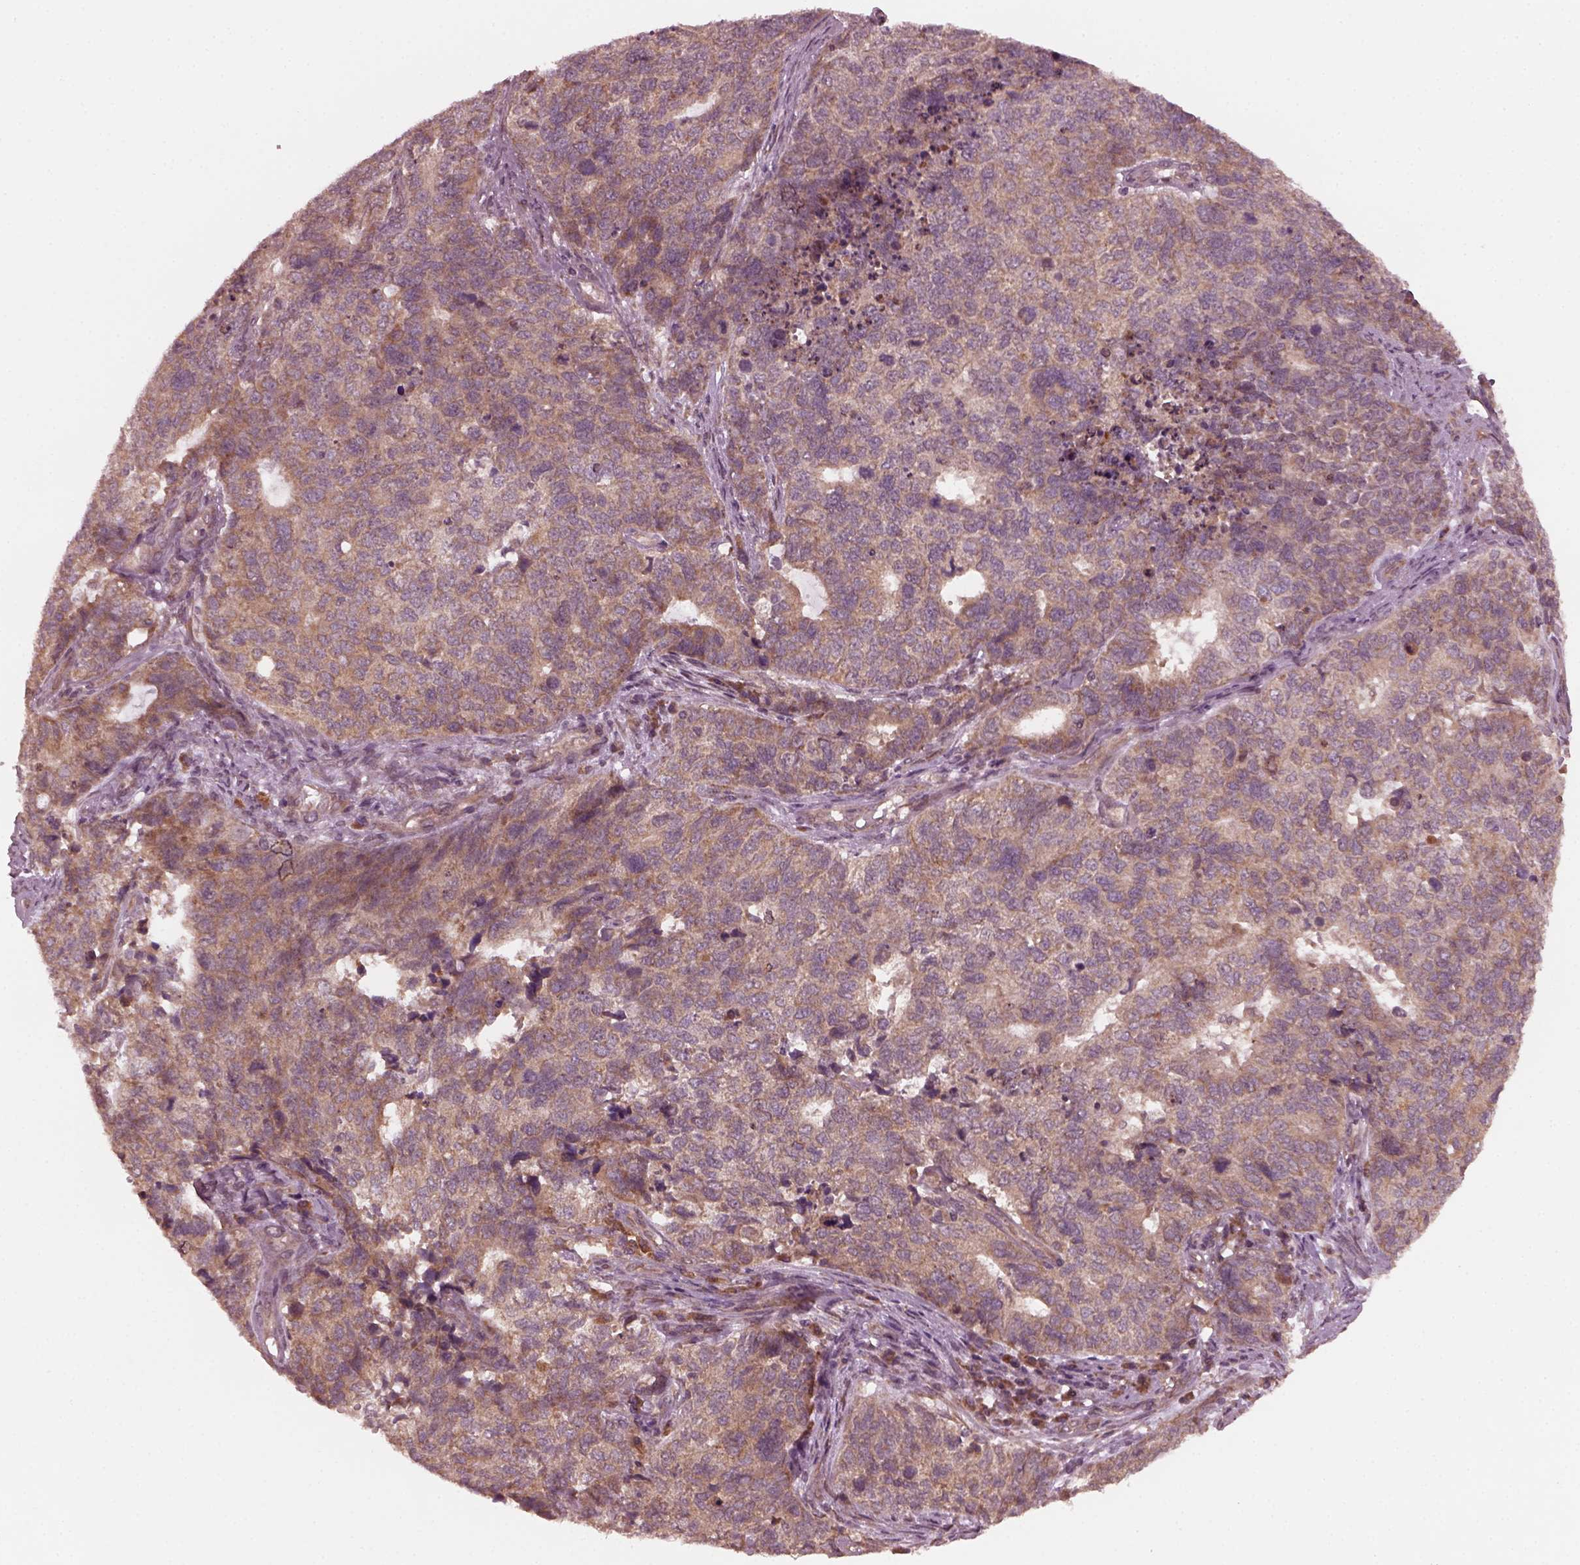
{"staining": {"intensity": "weak", "quantity": ">75%", "location": "cytoplasmic/membranous"}, "tissue": "cervical cancer", "cell_type": "Tumor cells", "image_type": "cancer", "snomed": [{"axis": "morphology", "description": "Squamous cell carcinoma, NOS"}, {"axis": "topography", "description": "Cervix"}], "caption": "Squamous cell carcinoma (cervical) tissue demonstrates weak cytoplasmic/membranous staining in about >75% of tumor cells, visualized by immunohistochemistry.", "gene": "FAF2", "patient": {"sex": "female", "age": 63}}